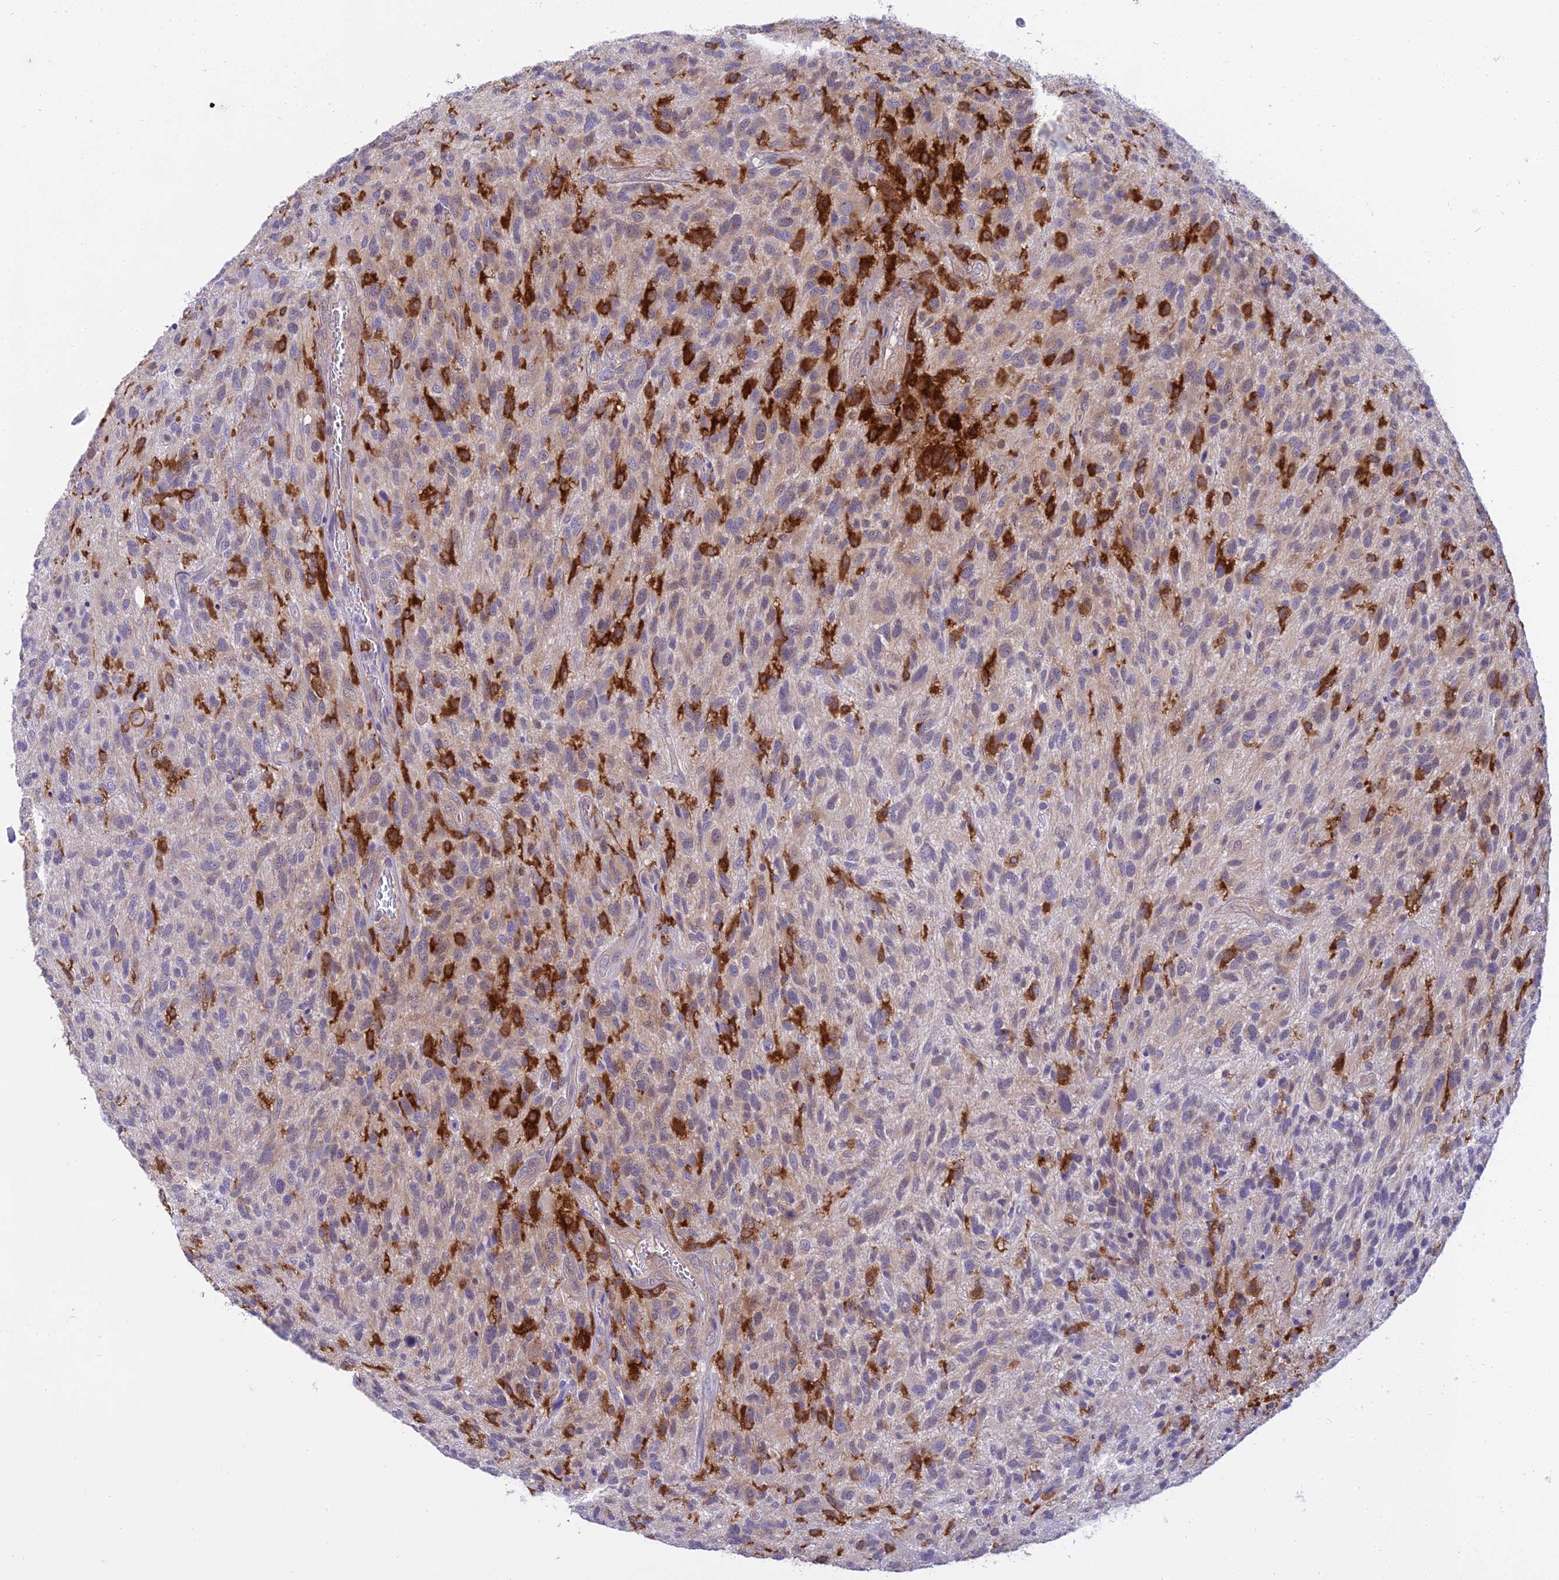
{"staining": {"intensity": "strong", "quantity": "<25%", "location": "cytoplasmic/membranous"}, "tissue": "glioma", "cell_type": "Tumor cells", "image_type": "cancer", "snomed": [{"axis": "morphology", "description": "Glioma, malignant, High grade"}, {"axis": "topography", "description": "Brain"}], "caption": "Approximately <25% of tumor cells in glioma exhibit strong cytoplasmic/membranous protein staining as visualized by brown immunohistochemical staining.", "gene": "UBE2G1", "patient": {"sex": "male", "age": 47}}